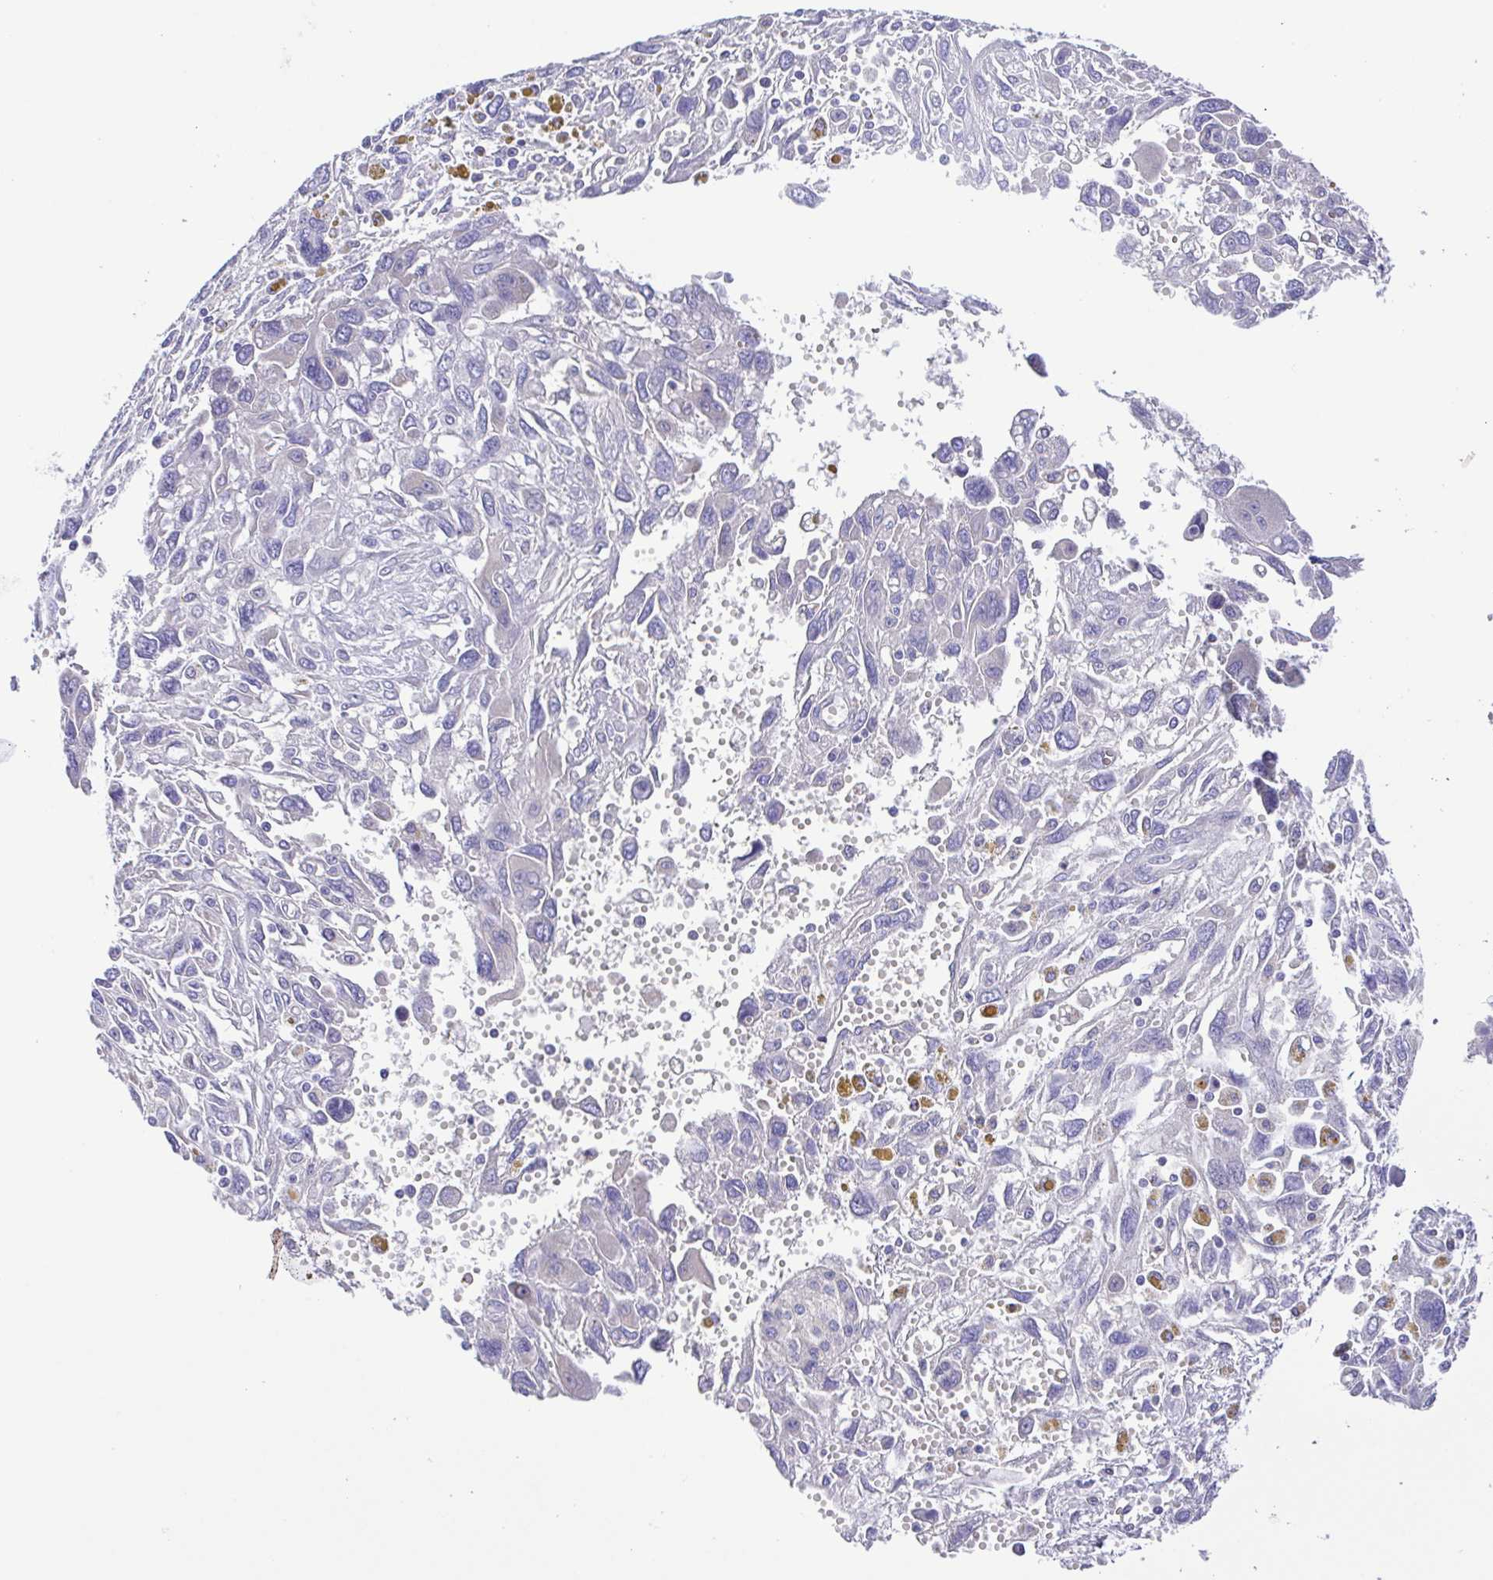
{"staining": {"intensity": "negative", "quantity": "none", "location": "none"}, "tissue": "pancreatic cancer", "cell_type": "Tumor cells", "image_type": "cancer", "snomed": [{"axis": "morphology", "description": "Adenocarcinoma, NOS"}, {"axis": "topography", "description": "Pancreas"}], "caption": "DAB immunohistochemical staining of human adenocarcinoma (pancreatic) displays no significant expression in tumor cells.", "gene": "CD72", "patient": {"sex": "female", "age": 47}}